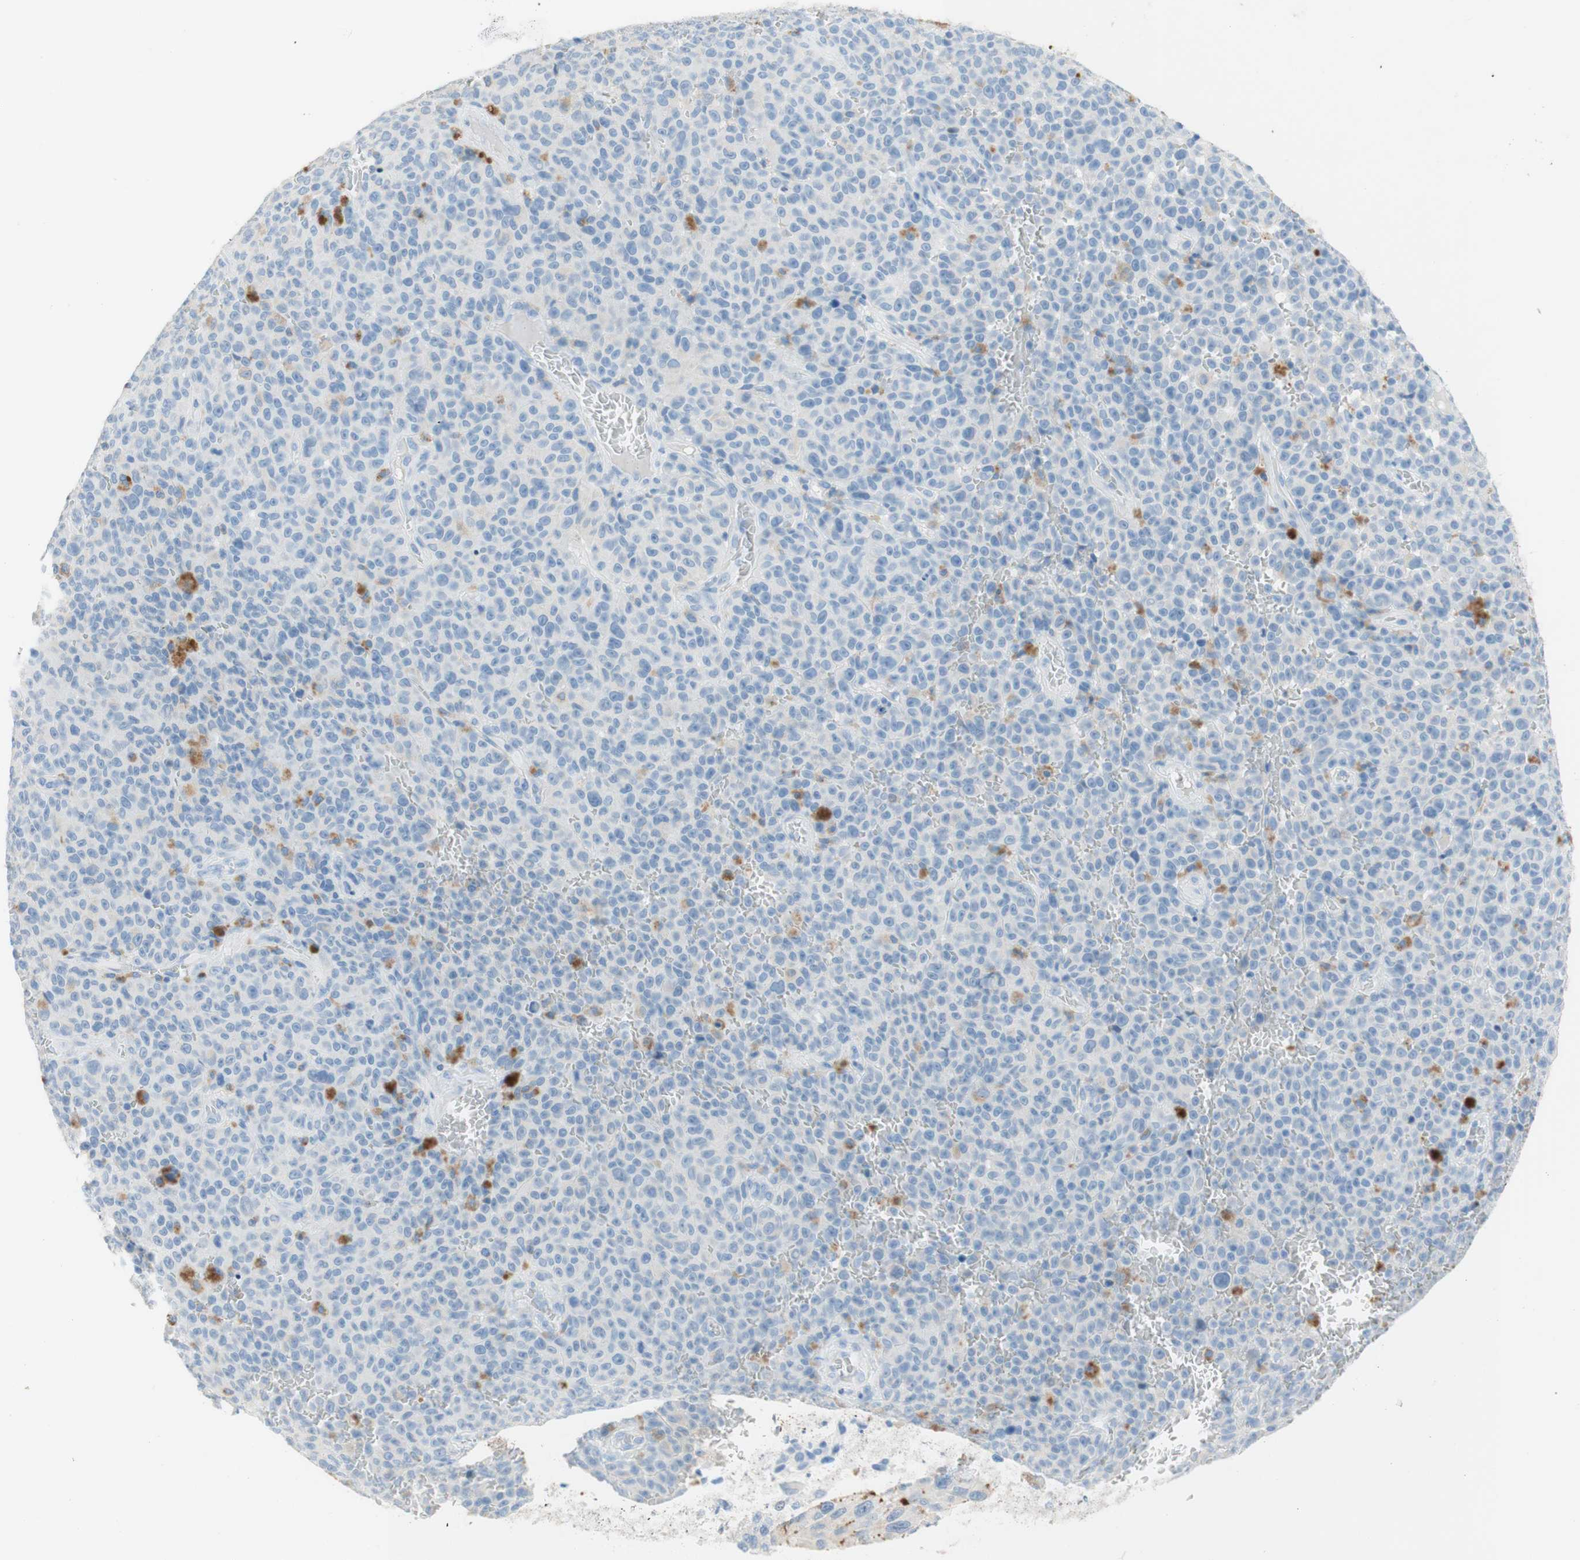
{"staining": {"intensity": "negative", "quantity": "none", "location": "none"}, "tissue": "melanoma", "cell_type": "Tumor cells", "image_type": "cancer", "snomed": [{"axis": "morphology", "description": "Malignant melanoma, NOS"}, {"axis": "topography", "description": "Skin"}], "caption": "High magnification brightfield microscopy of melanoma stained with DAB (3,3'-diaminobenzidine) (brown) and counterstained with hematoxylin (blue): tumor cells show no significant positivity.", "gene": "POLR2J3", "patient": {"sex": "female", "age": 82}}